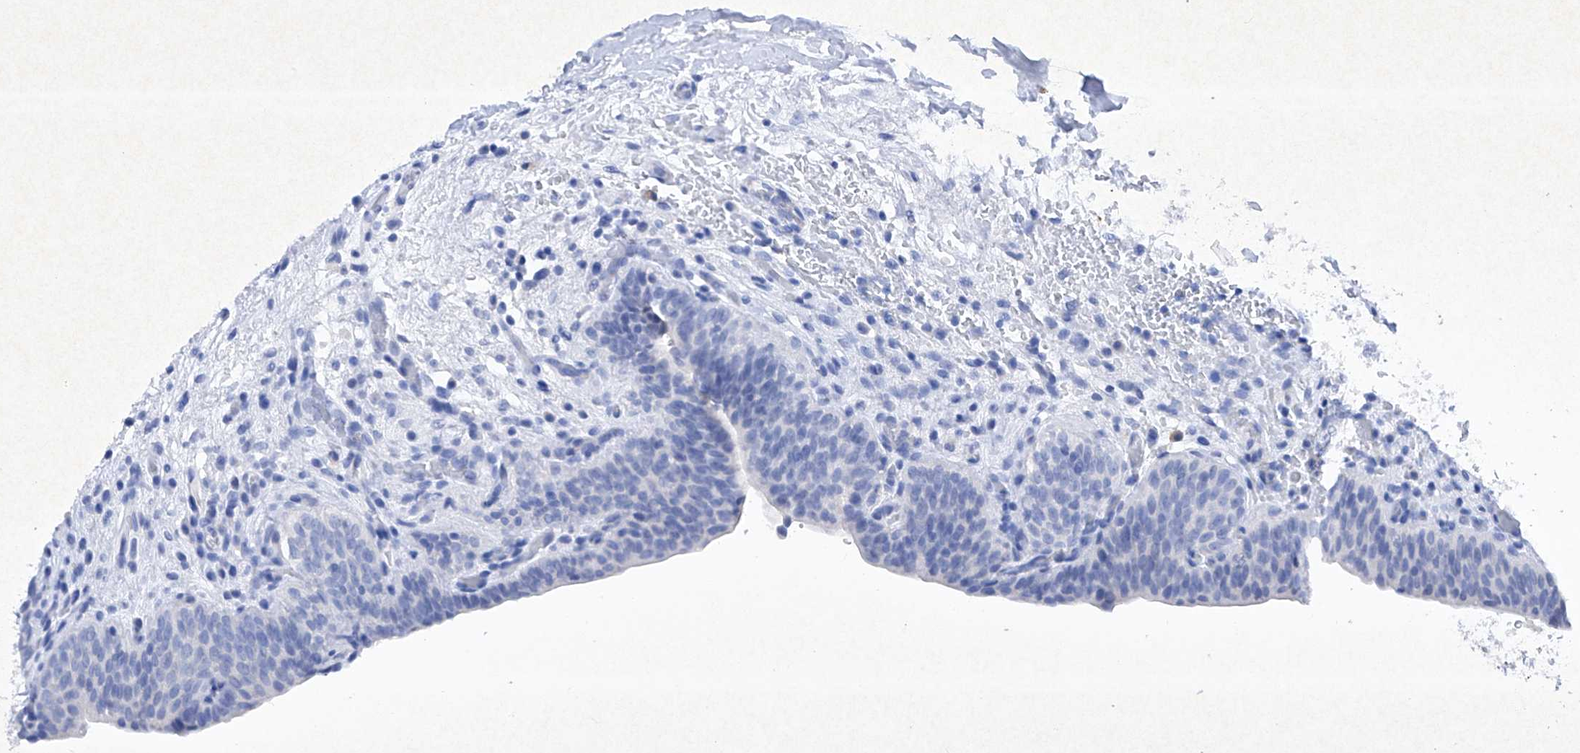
{"staining": {"intensity": "negative", "quantity": "none", "location": "none"}, "tissue": "urinary bladder", "cell_type": "Urothelial cells", "image_type": "normal", "snomed": [{"axis": "morphology", "description": "Normal tissue, NOS"}, {"axis": "topography", "description": "Urinary bladder"}], "caption": "Image shows no protein staining in urothelial cells of unremarkable urinary bladder.", "gene": "BARX2", "patient": {"sex": "male", "age": 83}}